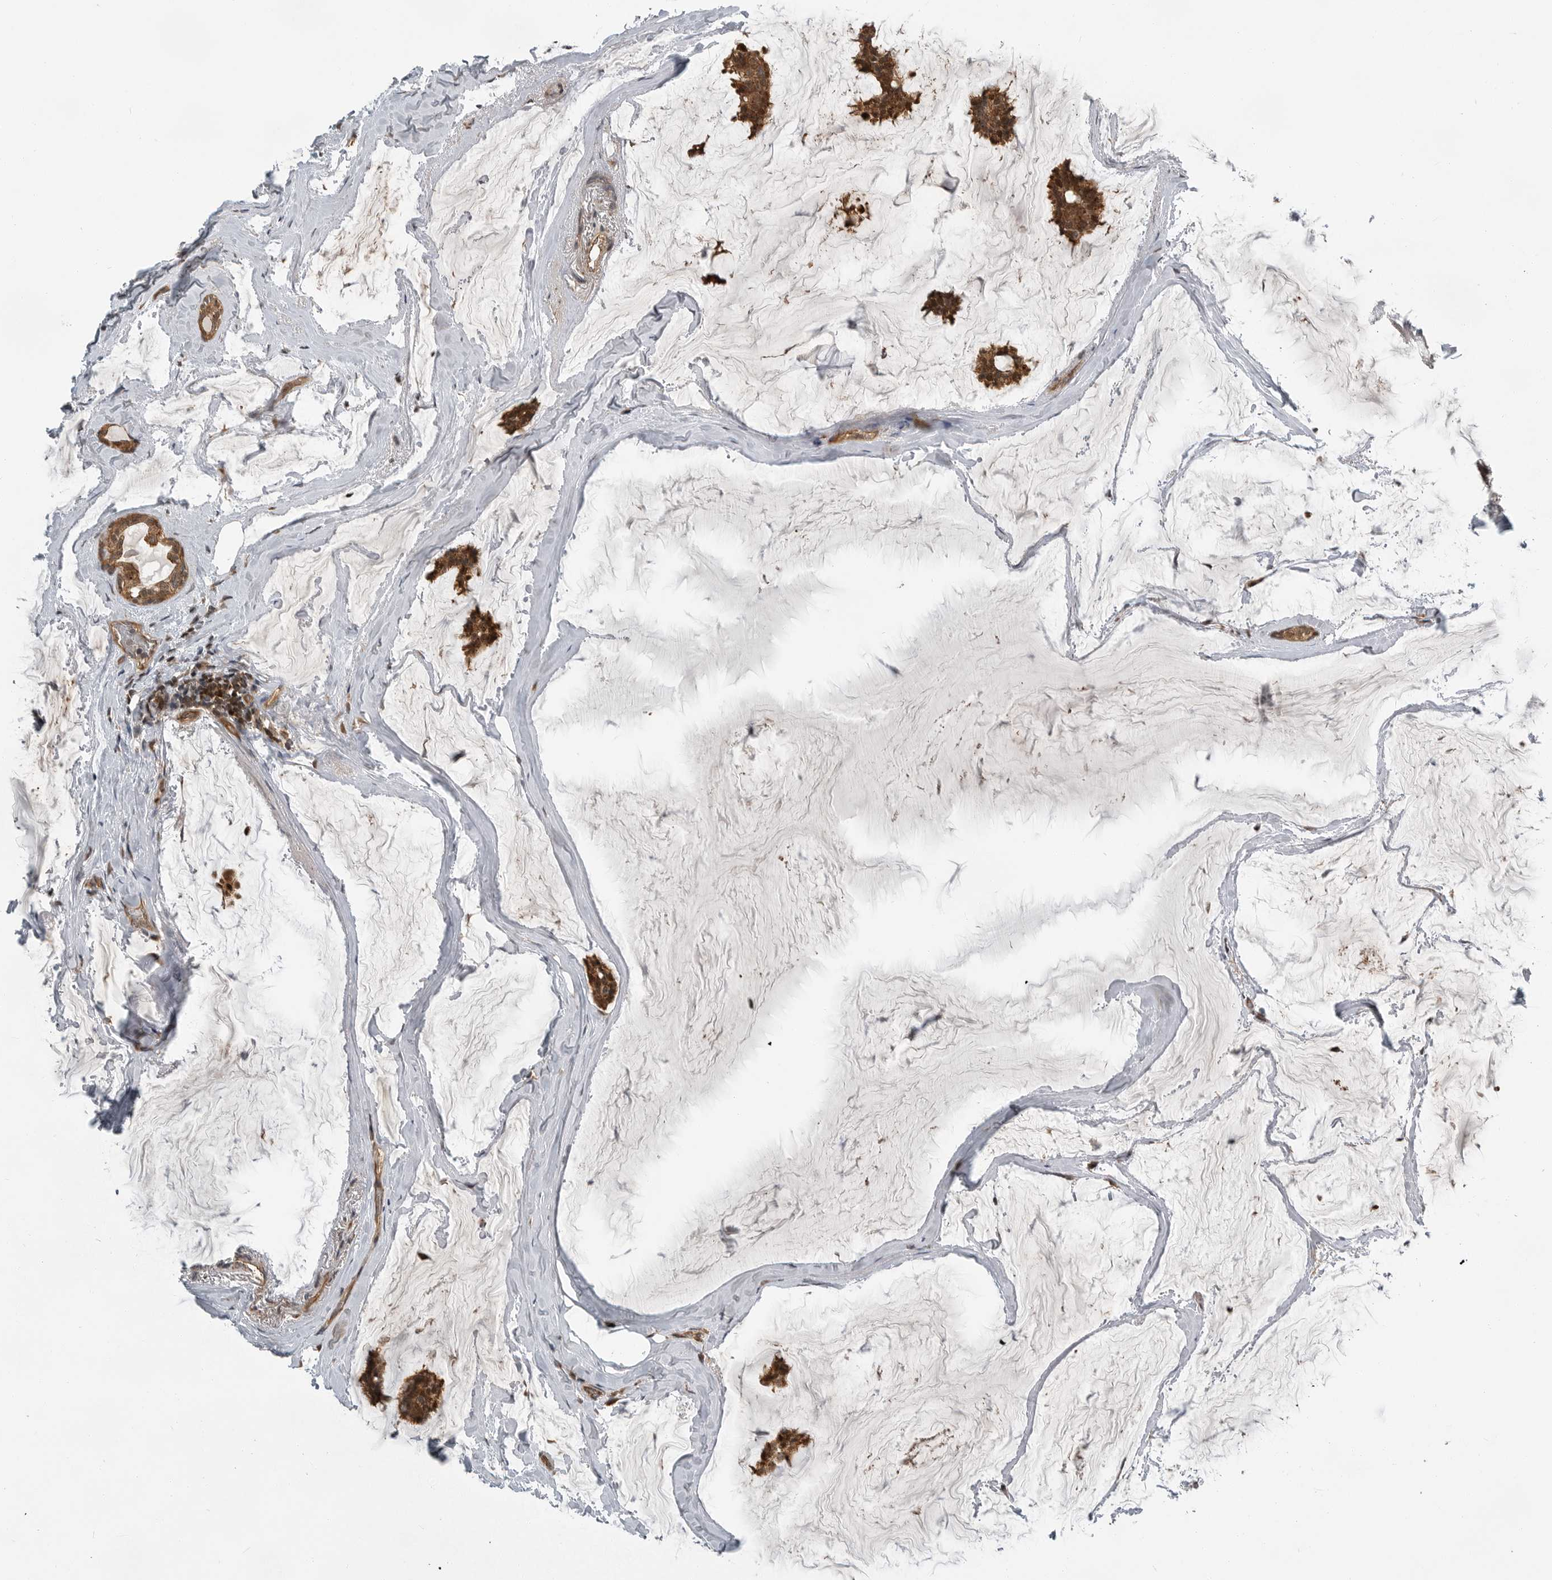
{"staining": {"intensity": "strong", "quantity": ">75%", "location": "cytoplasmic/membranous,nuclear"}, "tissue": "breast cancer", "cell_type": "Tumor cells", "image_type": "cancer", "snomed": [{"axis": "morphology", "description": "Duct carcinoma"}, {"axis": "topography", "description": "Breast"}], "caption": "Immunohistochemistry histopathology image of neoplastic tissue: infiltrating ductal carcinoma (breast) stained using IHC exhibits high levels of strong protein expression localized specifically in the cytoplasmic/membranous and nuclear of tumor cells, appearing as a cytoplasmic/membranous and nuclear brown color.", "gene": "STRAP", "patient": {"sex": "female", "age": 93}}